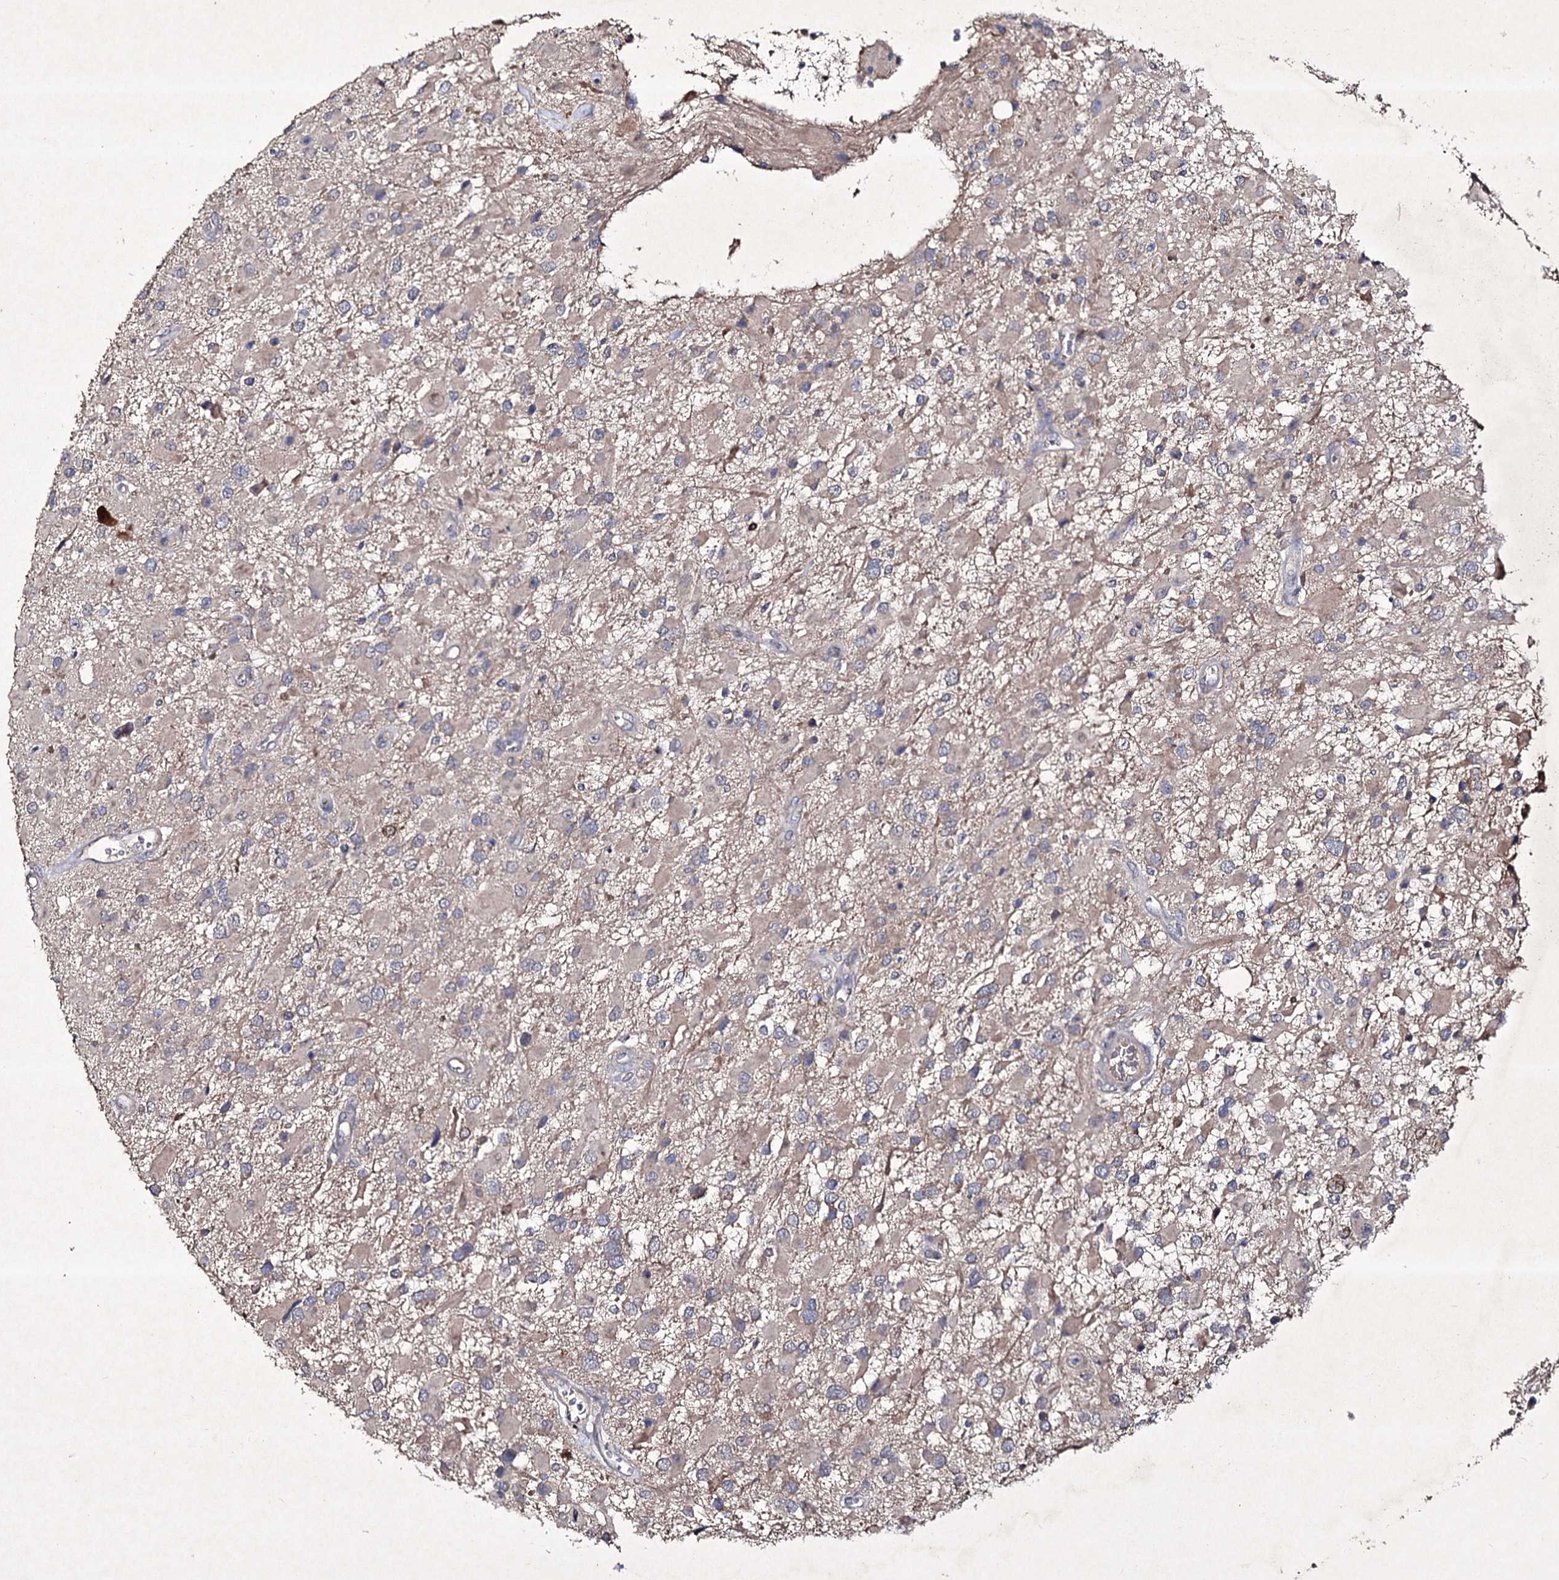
{"staining": {"intensity": "weak", "quantity": "<25%", "location": "cytoplasmic/membranous"}, "tissue": "glioma", "cell_type": "Tumor cells", "image_type": "cancer", "snomed": [{"axis": "morphology", "description": "Glioma, malignant, High grade"}, {"axis": "topography", "description": "Brain"}], "caption": "Protein analysis of malignant high-grade glioma demonstrates no significant staining in tumor cells.", "gene": "SEMA4G", "patient": {"sex": "male", "age": 53}}